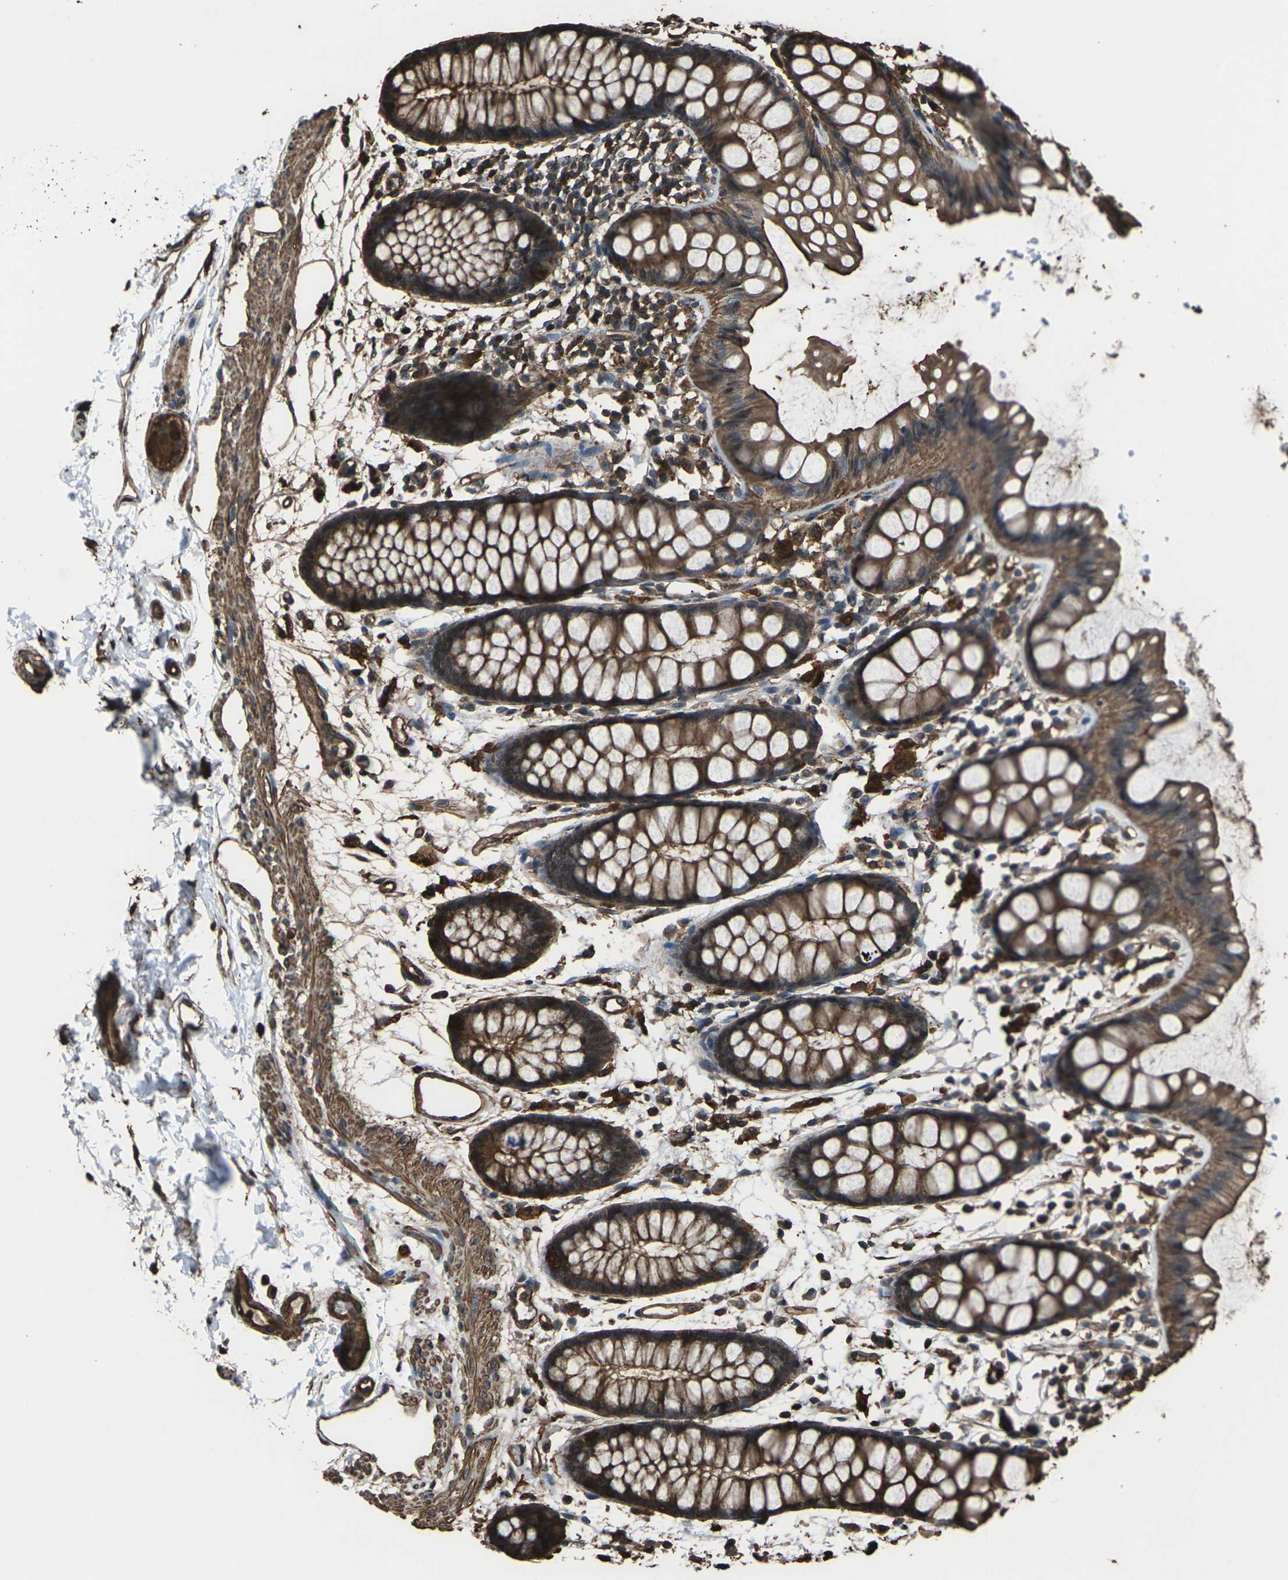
{"staining": {"intensity": "strong", "quantity": "25%-75%", "location": "cytoplasmic/membranous"}, "tissue": "rectum", "cell_type": "Glandular cells", "image_type": "normal", "snomed": [{"axis": "morphology", "description": "Normal tissue, NOS"}, {"axis": "topography", "description": "Rectum"}], "caption": "This histopathology image demonstrates unremarkable rectum stained with immunohistochemistry to label a protein in brown. The cytoplasmic/membranous of glandular cells show strong positivity for the protein. Nuclei are counter-stained blue.", "gene": "DHPS", "patient": {"sex": "female", "age": 66}}